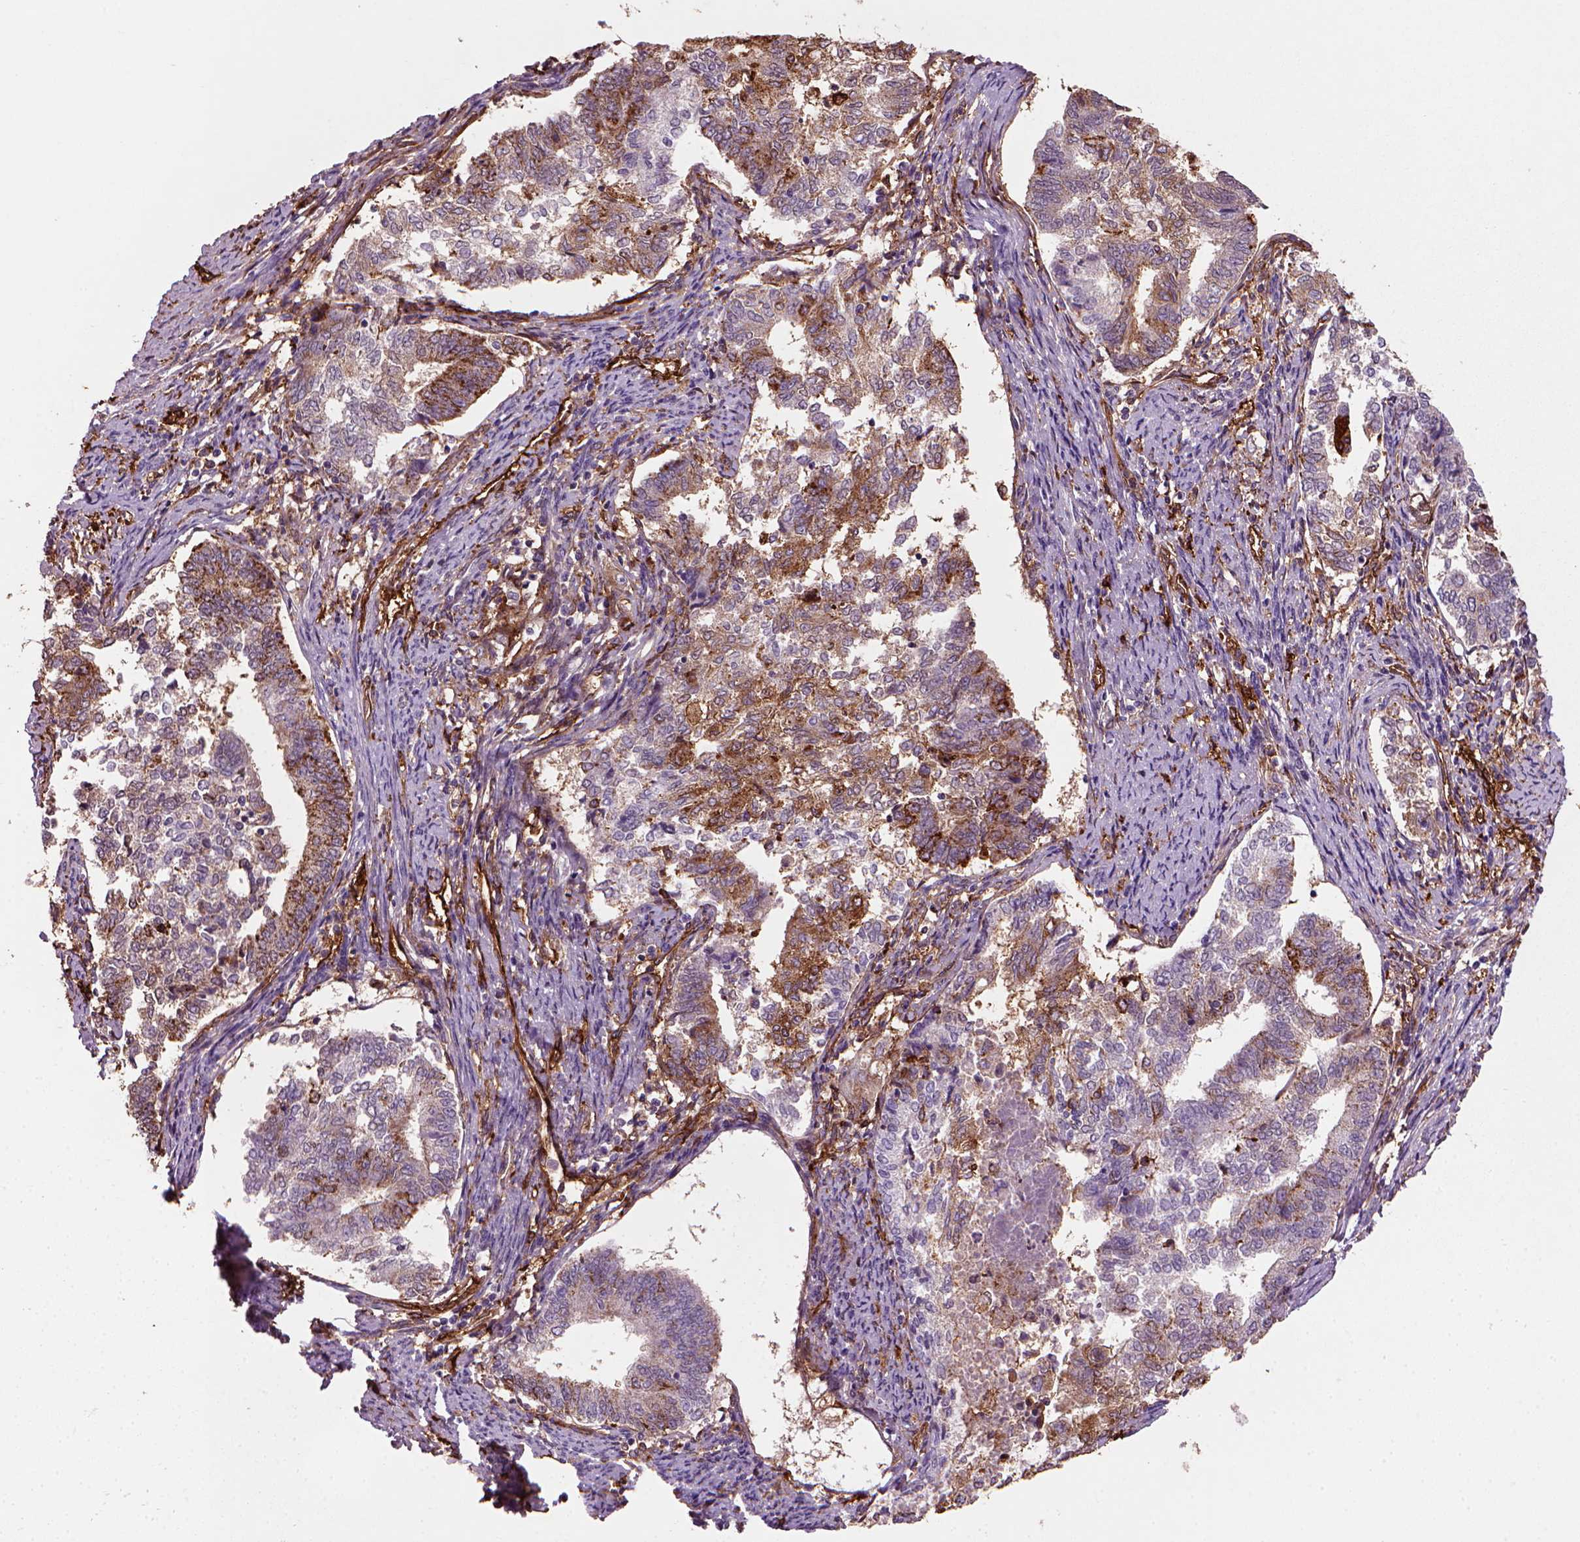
{"staining": {"intensity": "moderate", "quantity": "<25%", "location": "cytoplasmic/membranous"}, "tissue": "endometrial cancer", "cell_type": "Tumor cells", "image_type": "cancer", "snomed": [{"axis": "morphology", "description": "Adenocarcinoma, NOS"}, {"axis": "topography", "description": "Endometrium"}], "caption": "There is low levels of moderate cytoplasmic/membranous expression in tumor cells of adenocarcinoma (endometrial), as demonstrated by immunohistochemical staining (brown color).", "gene": "MARCKS", "patient": {"sex": "female", "age": 65}}